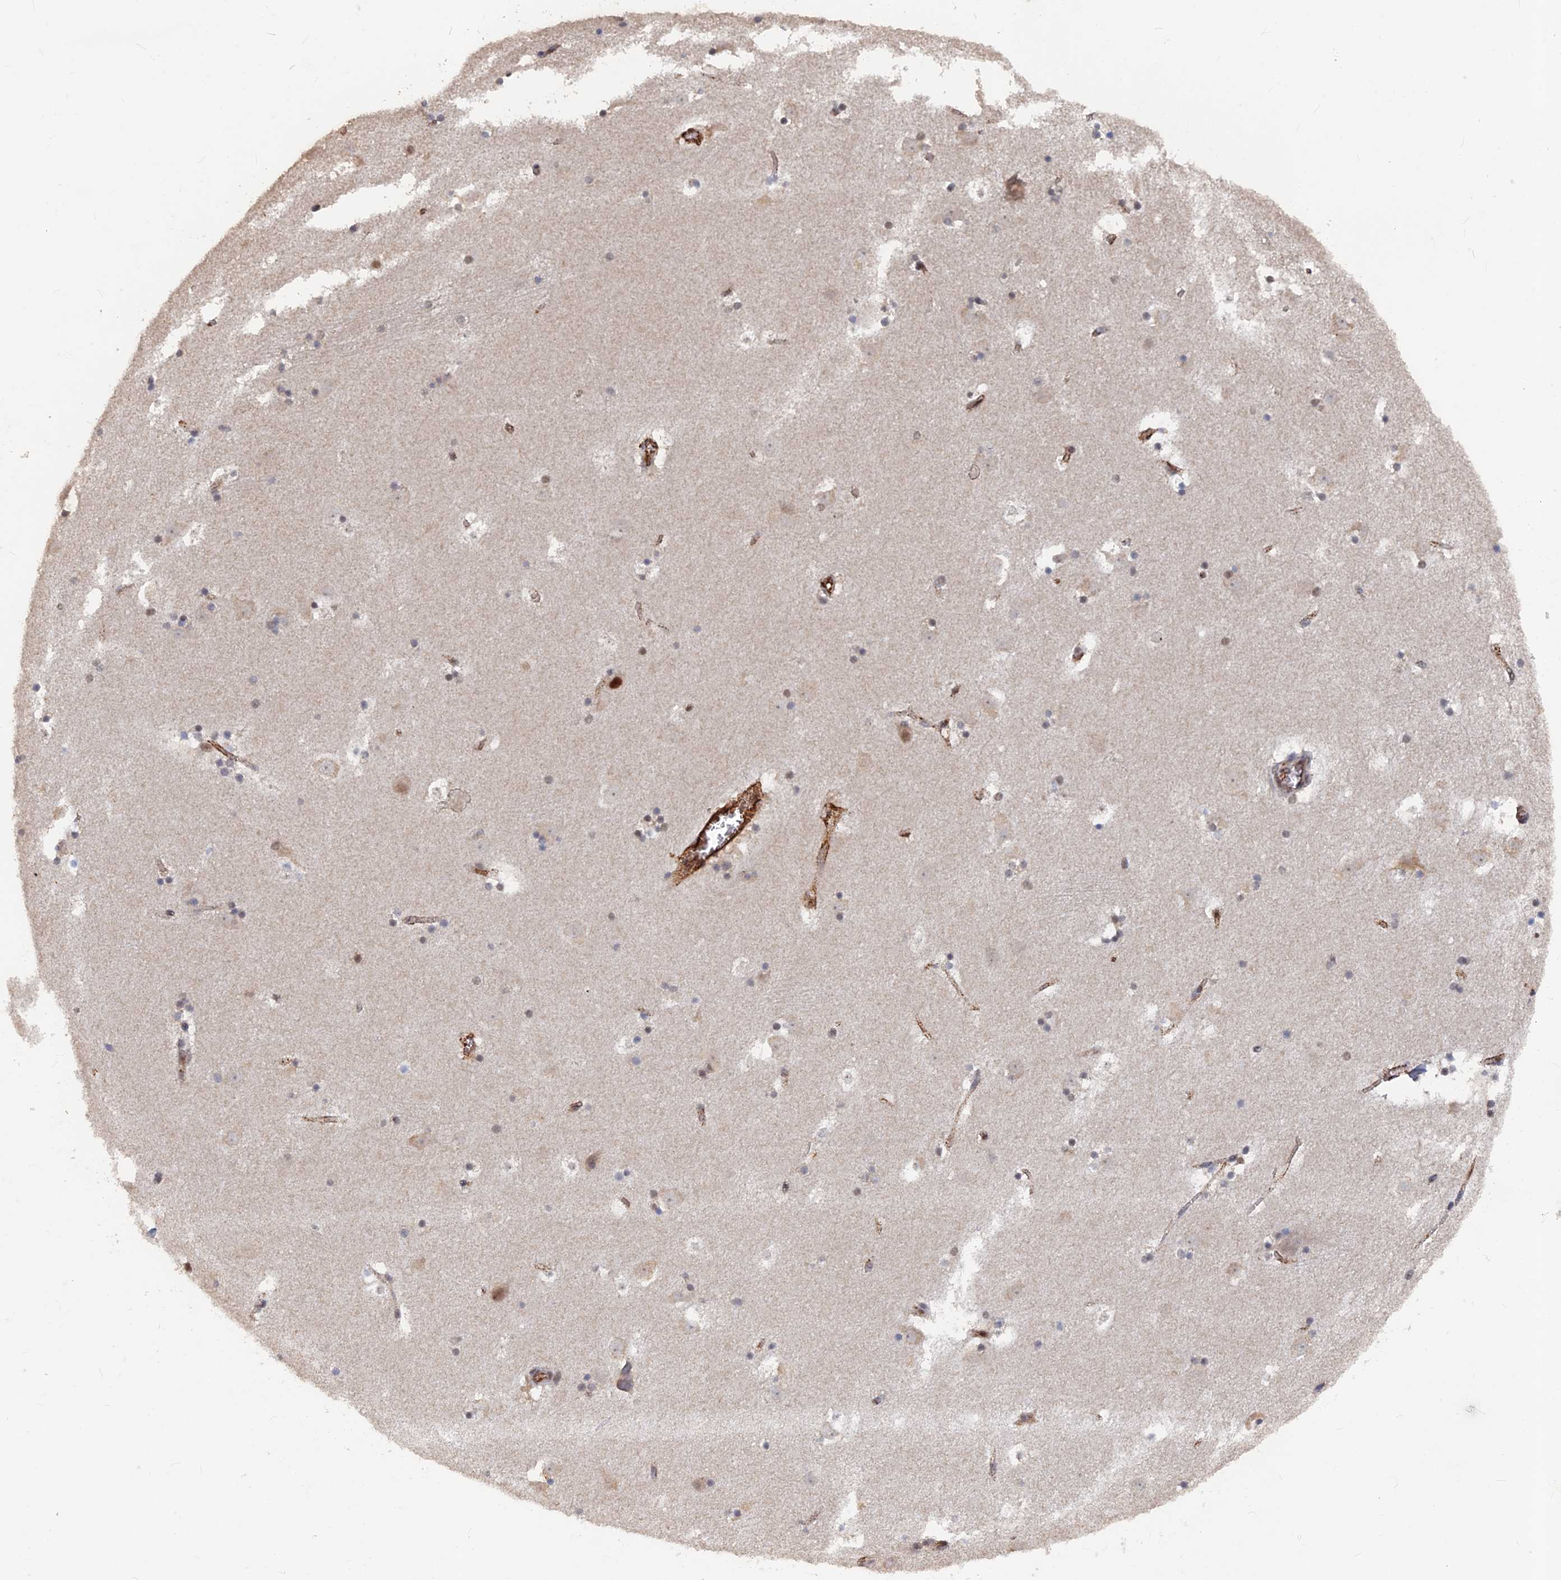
{"staining": {"intensity": "moderate", "quantity": "<25%", "location": "nuclear"}, "tissue": "caudate", "cell_type": "Glial cells", "image_type": "normal", "snomed": [{"axis": "morphology", "description": "Normal tissue, NOS"}, {"axis": "topography", "description": "Lateral ventricle wall"}], "caption": "Protein staining of normal caudate demonstrates moderate nuclear expression in approximately <25% of glial cells.", "gene": "SH3D21", "patient": {"sex": "male", "age": 45}}